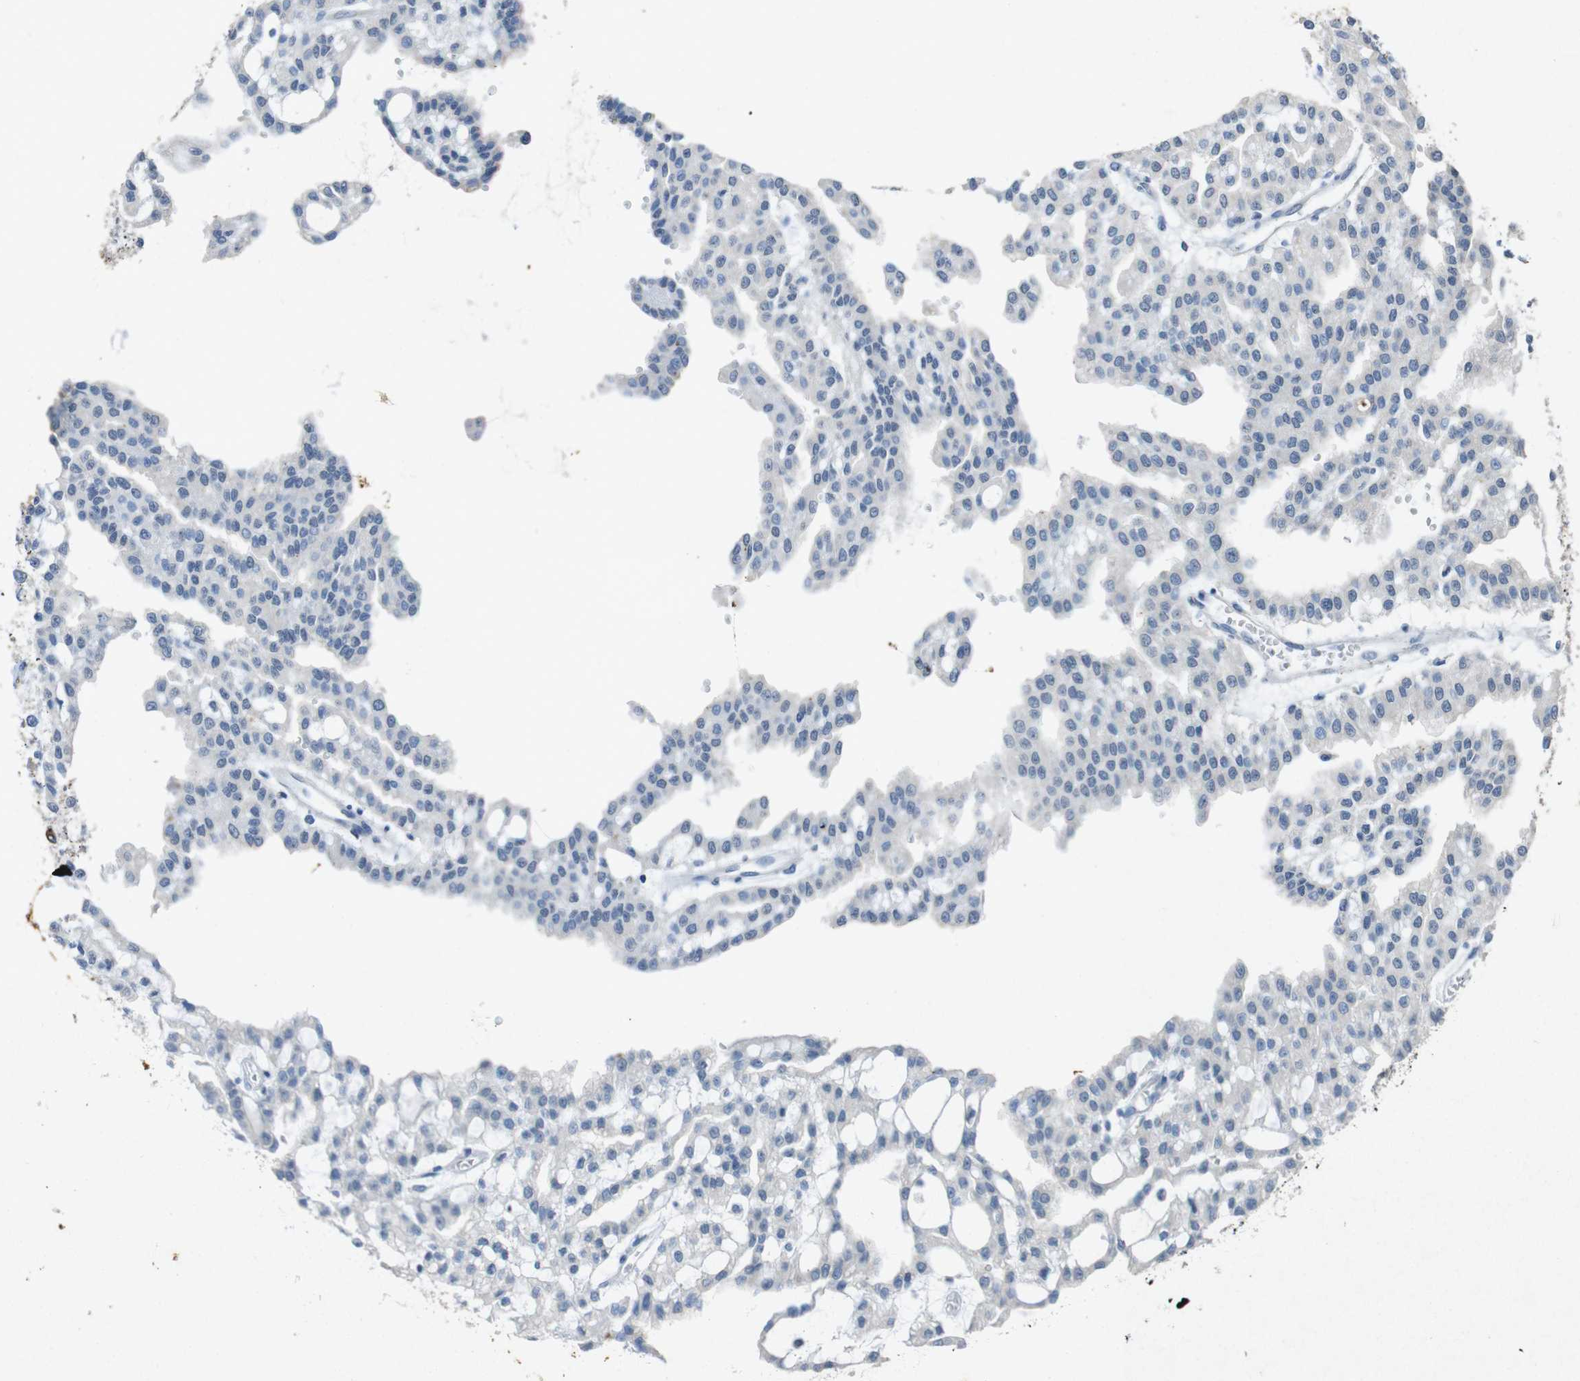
{"staining": {"intensity": "negative", "quantity": "none", "location": "none"}, "tissue": "renal cancer", "cell_type": "Tumor cells", "image_type": "cancer", "snomed": [{"axis": "morphology", "description": "Adenocarcinoma, NOS"}, {"axis": "topography", "description": "Kidney"}], "caption": "This is an immunohistochemistry image of renal cancer (adenocarcinoma). There is no staining in tumor cells.", "gene": "STBD1", "patient": {"sex": "male", "age": 63}}